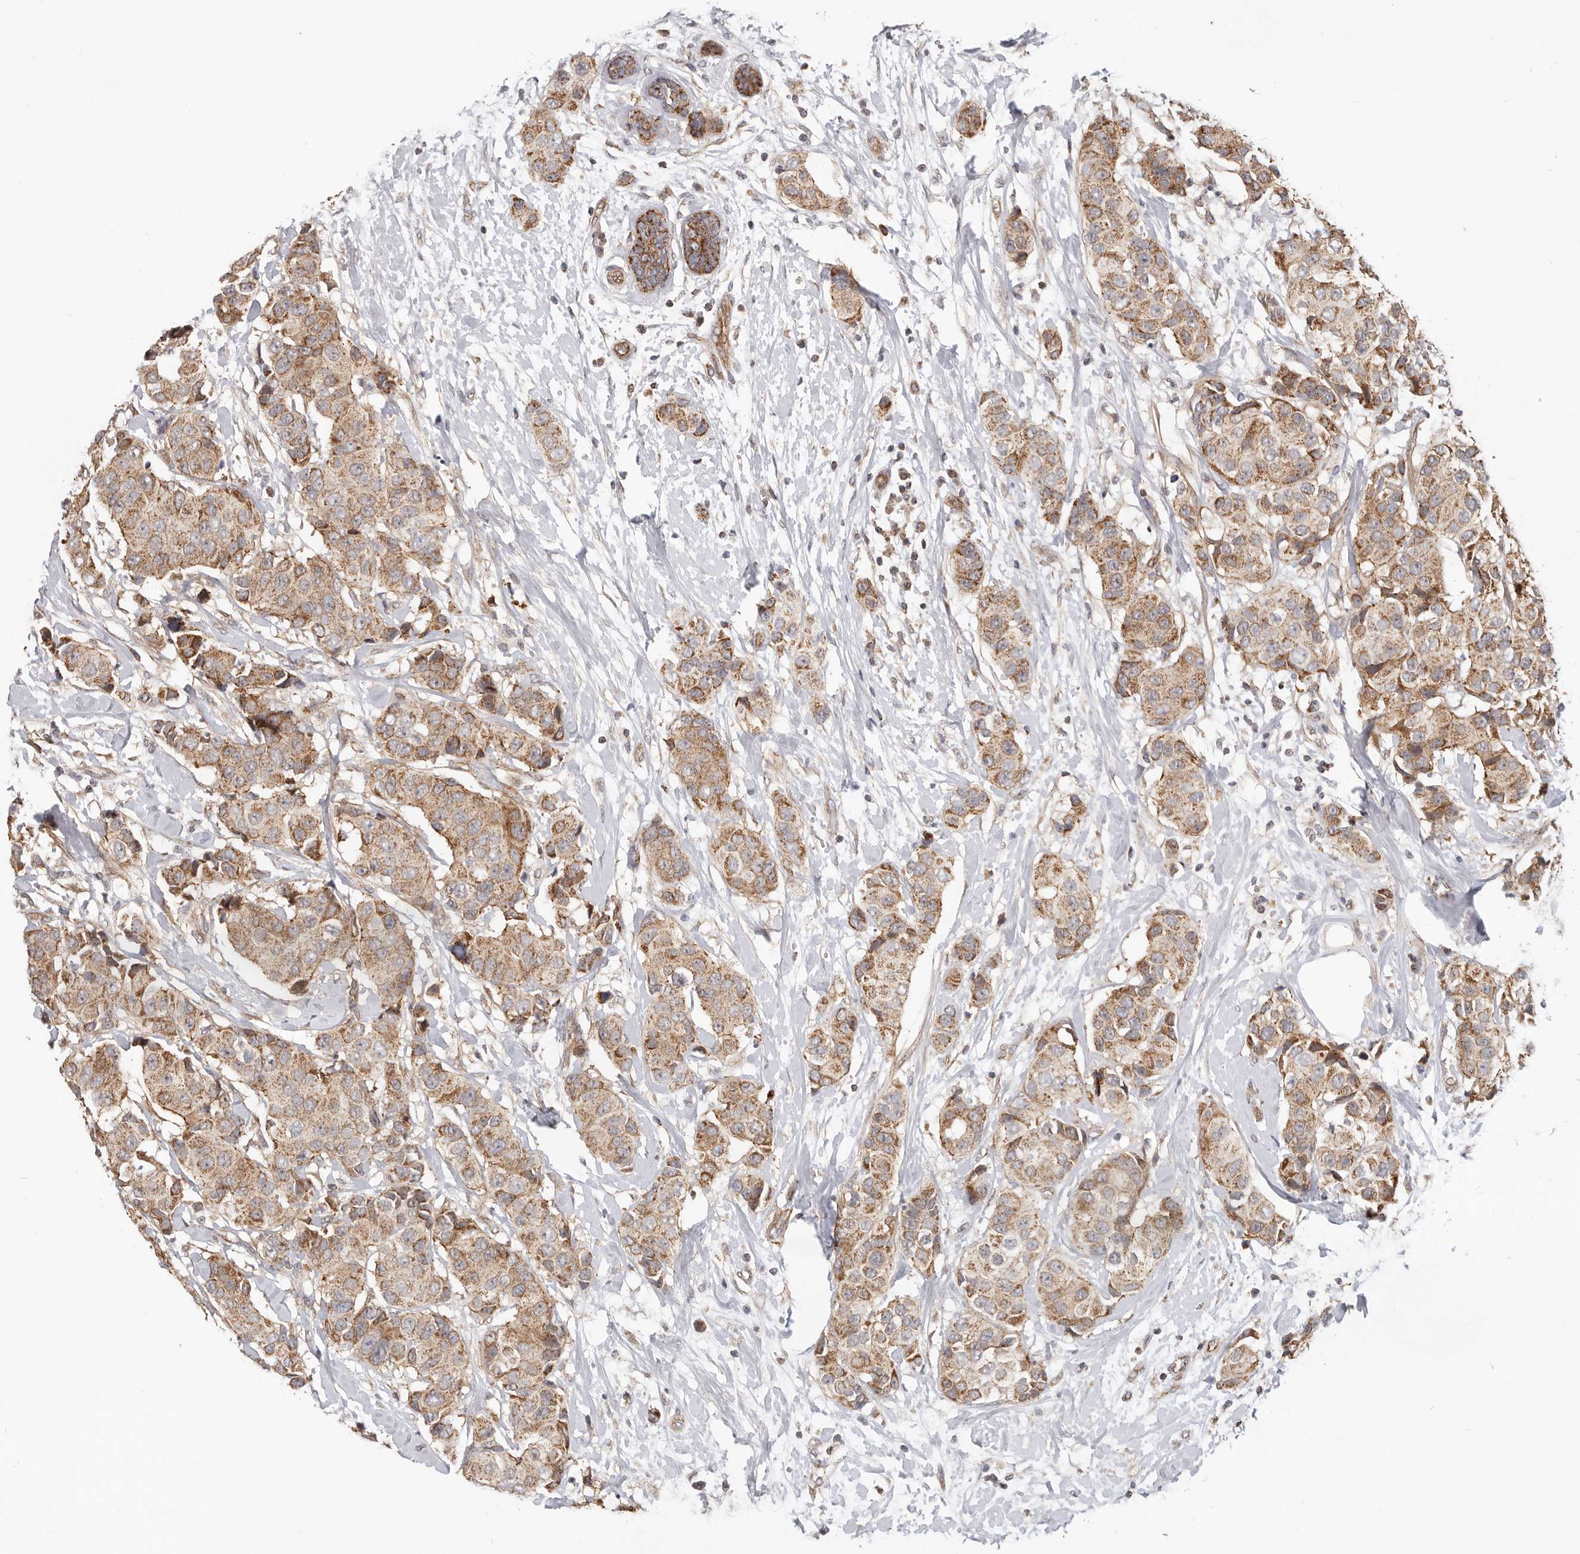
{"staining": {"intensity": "moderate", "quantity": ">75%", "location": "cytoplasmic/membranous"}, "tissue": "breast cancer", "cell_type": "Tumor cells", "image_type": "cancer", "snomed": [{"axis": "morphology", "description": "Normal tissue, NOS"}, {"axis": "morphology", "description": "Duct carcinoma"}, {"axis": "topography", "description": "Breast"}], "caption": "The histopathology image reveals staining of breast intraductal carcinoma, revealing moderate cytoplasmic/membranous protein staining (brown color) within tumor cells.", "gene": "USP49", "patient": {"sex": "female", "age": 39}}